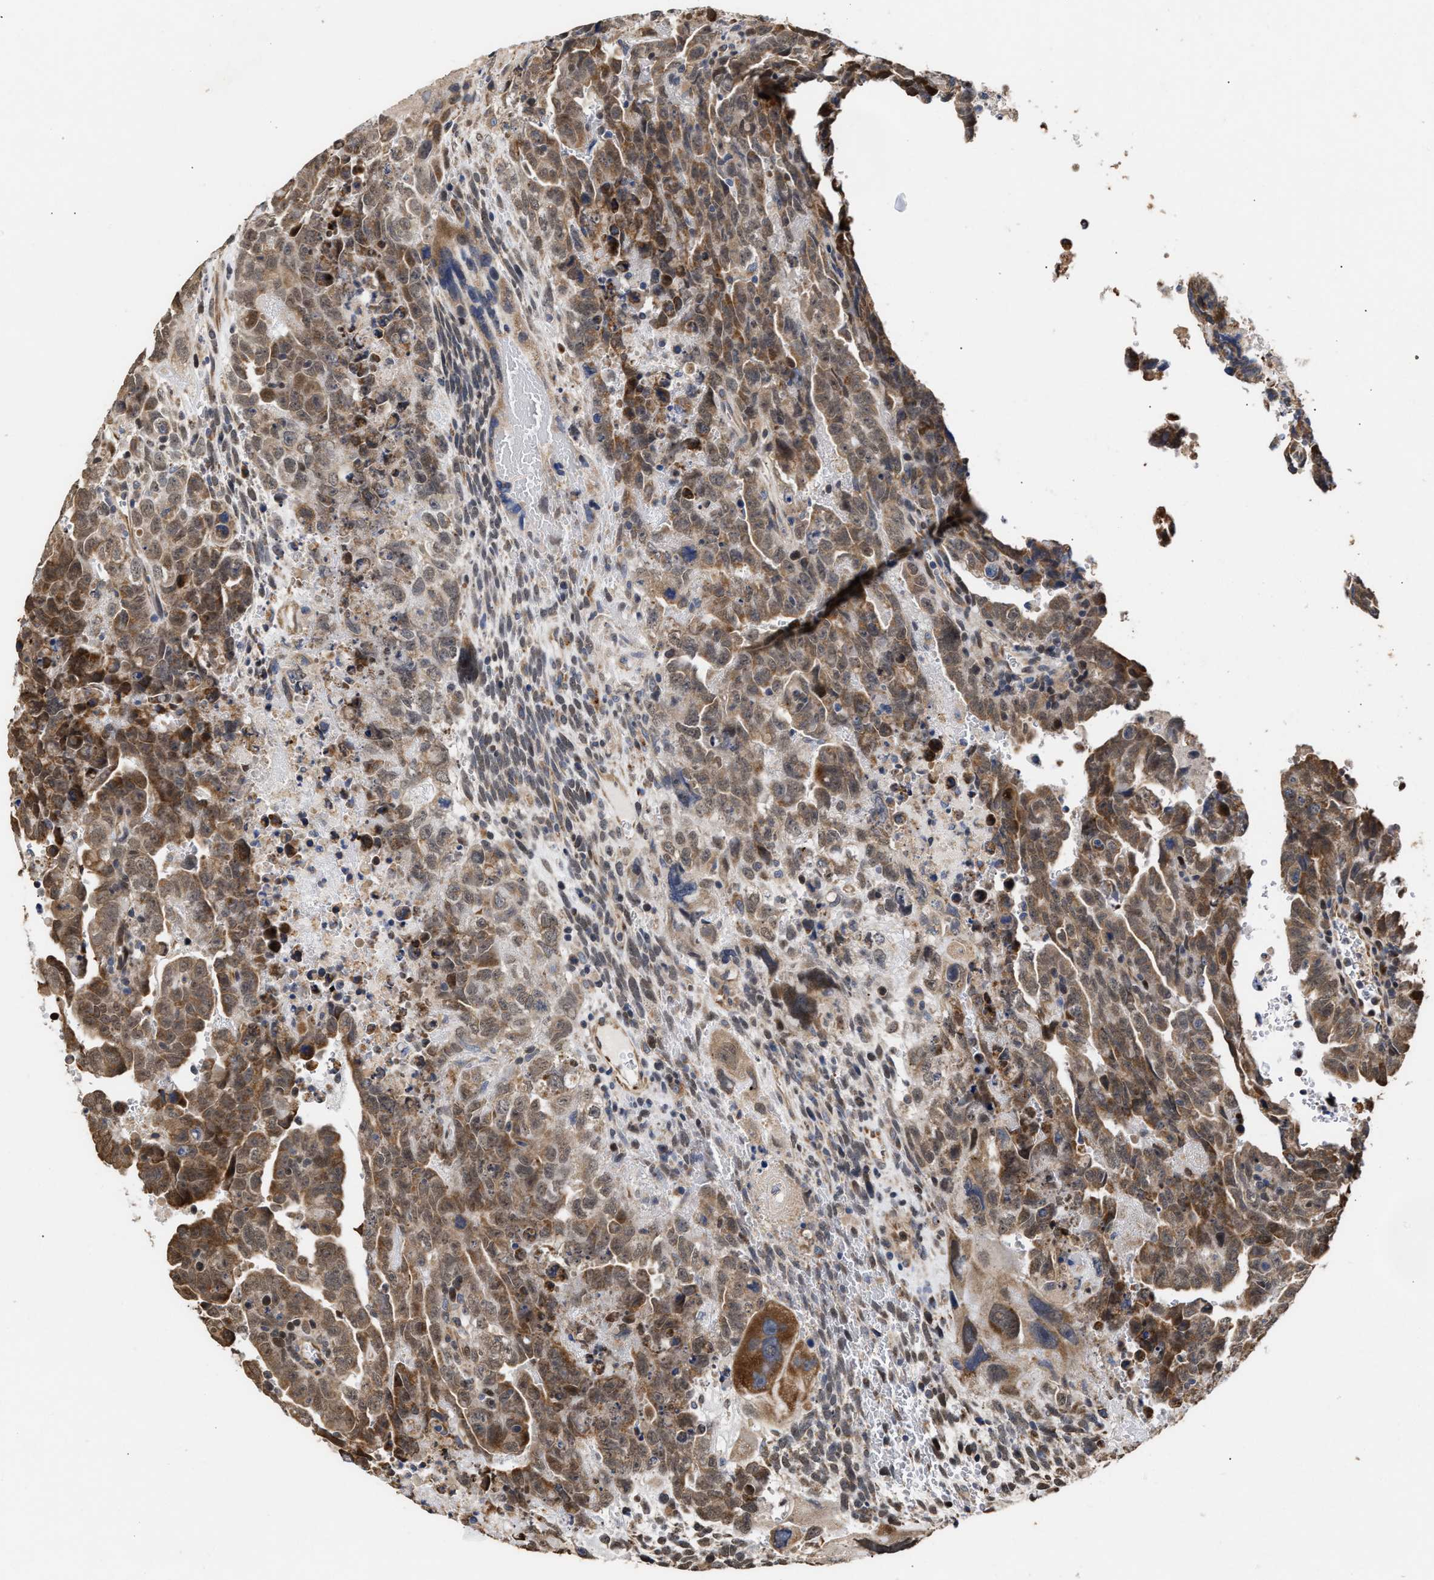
{"staining": {"intensity": "moderate", "quantity": ">75%", "location": "cytoplasmic/membranous"}, "tissue": "testis cancer", "cell_type": "Tumor cells", "image_type": "cancer", "snomed": [{"axis": "morphology", "description": "Carcinoma, Embryonal, NOS"}, {"axis": "topography", "description": "Testis"}], "caption": "A high-resolution histopathology image shows IHC staining of testis cancer, which exhibits moderate cytoplasmic/membranous expression in about >75% of tumor cells.", "gene": "GOSR1", "patient": {"sex": "male", "age": 28}}